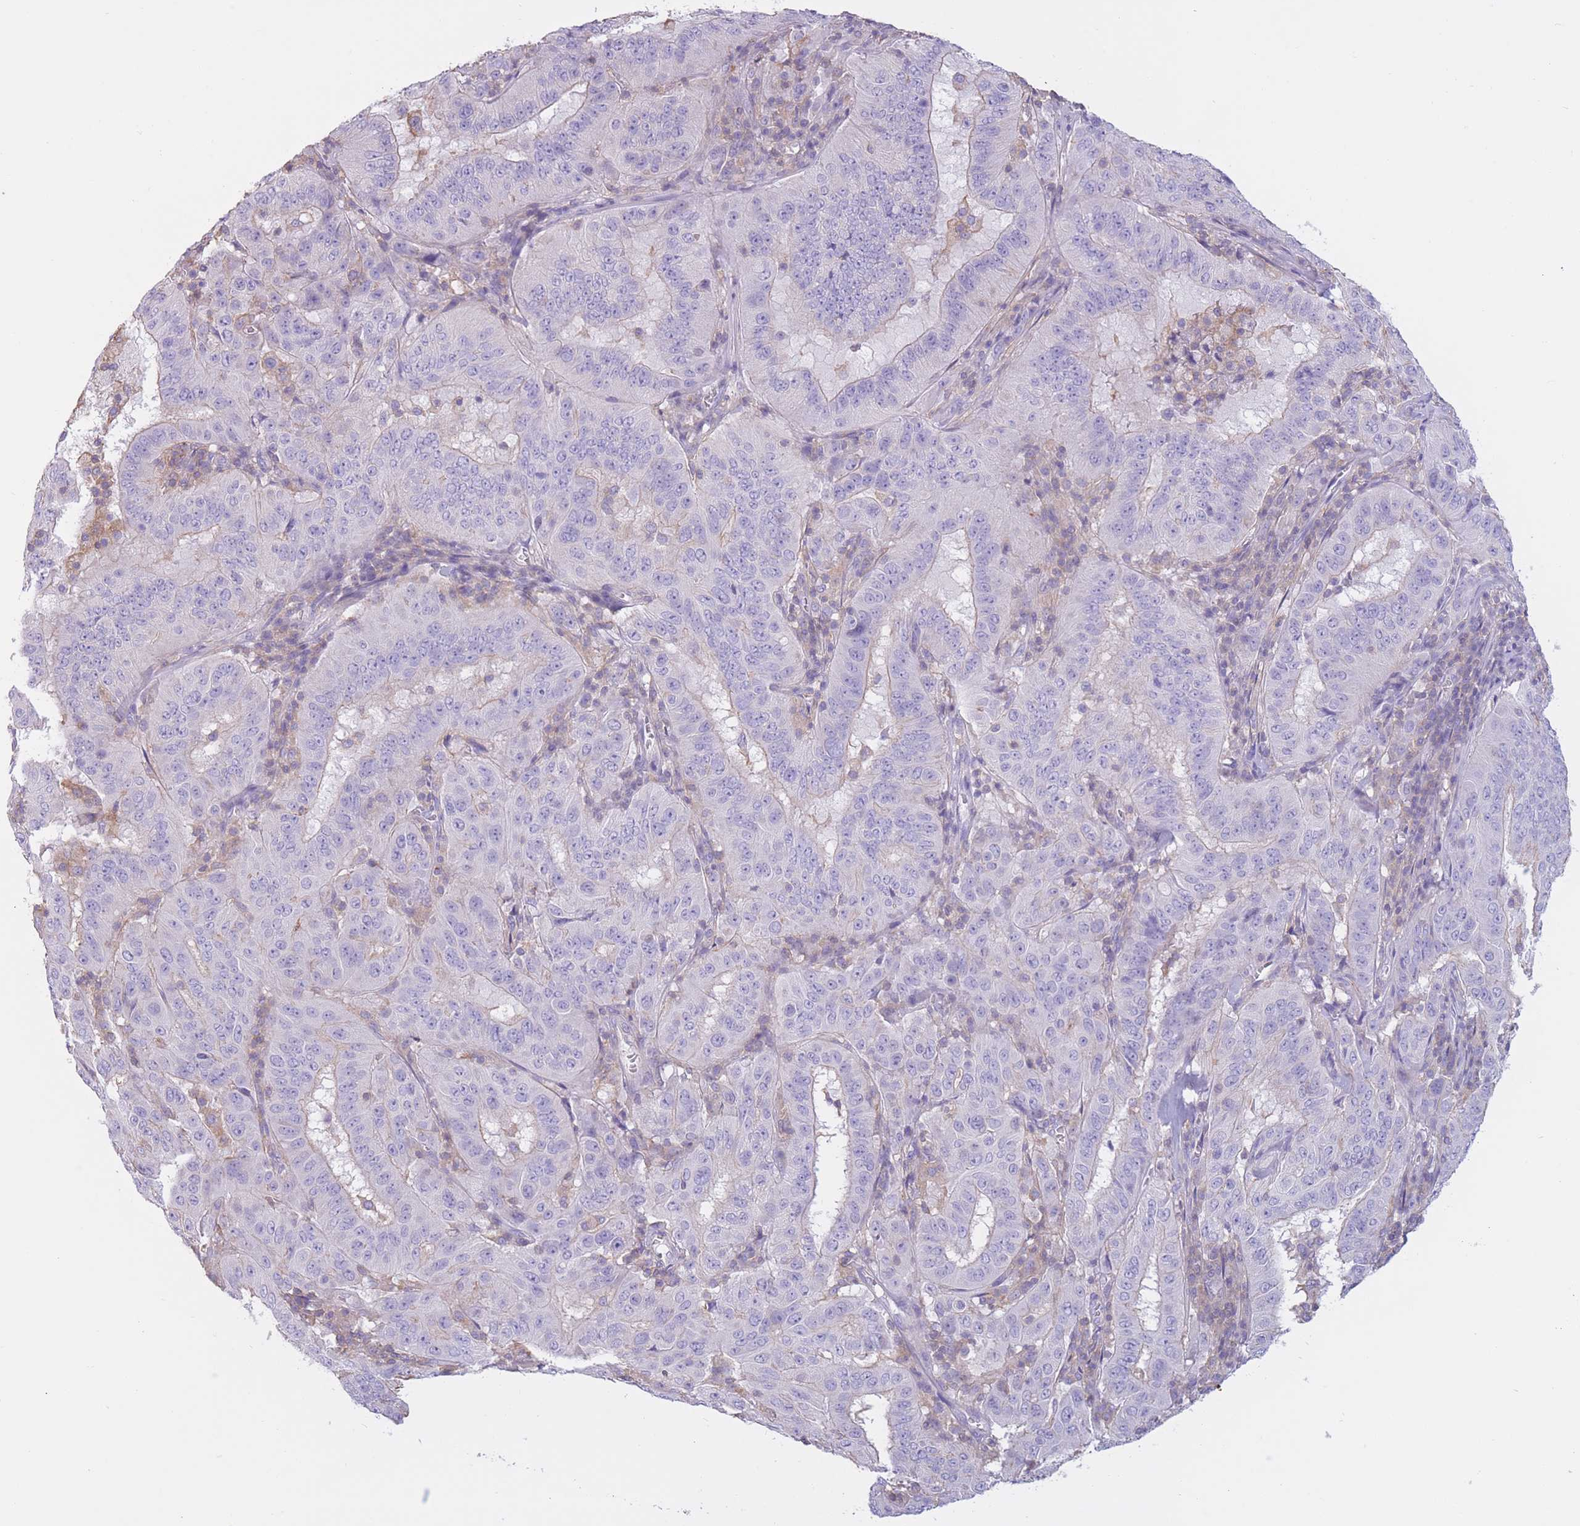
{"staining": {"intensity": "negative", "quantity": "none", "location": "none"}, "tissue": "pancreatic cancer", "cell_type": "Tumor cells", "image_type": "cancer", "snomed": [{"axis": "morphology", "description": "Adenocarcinoma, NOS"}, {"axis": "topography", "description": "Pancreas"}], "caption": "An IHC image of pancreatic adenocarcinoma is shown. There is no staining in tumor cells of pancreatic adenocarcinoma.", "gene": "PDHA1", "patient": {"sex": "male", "age": 63}}